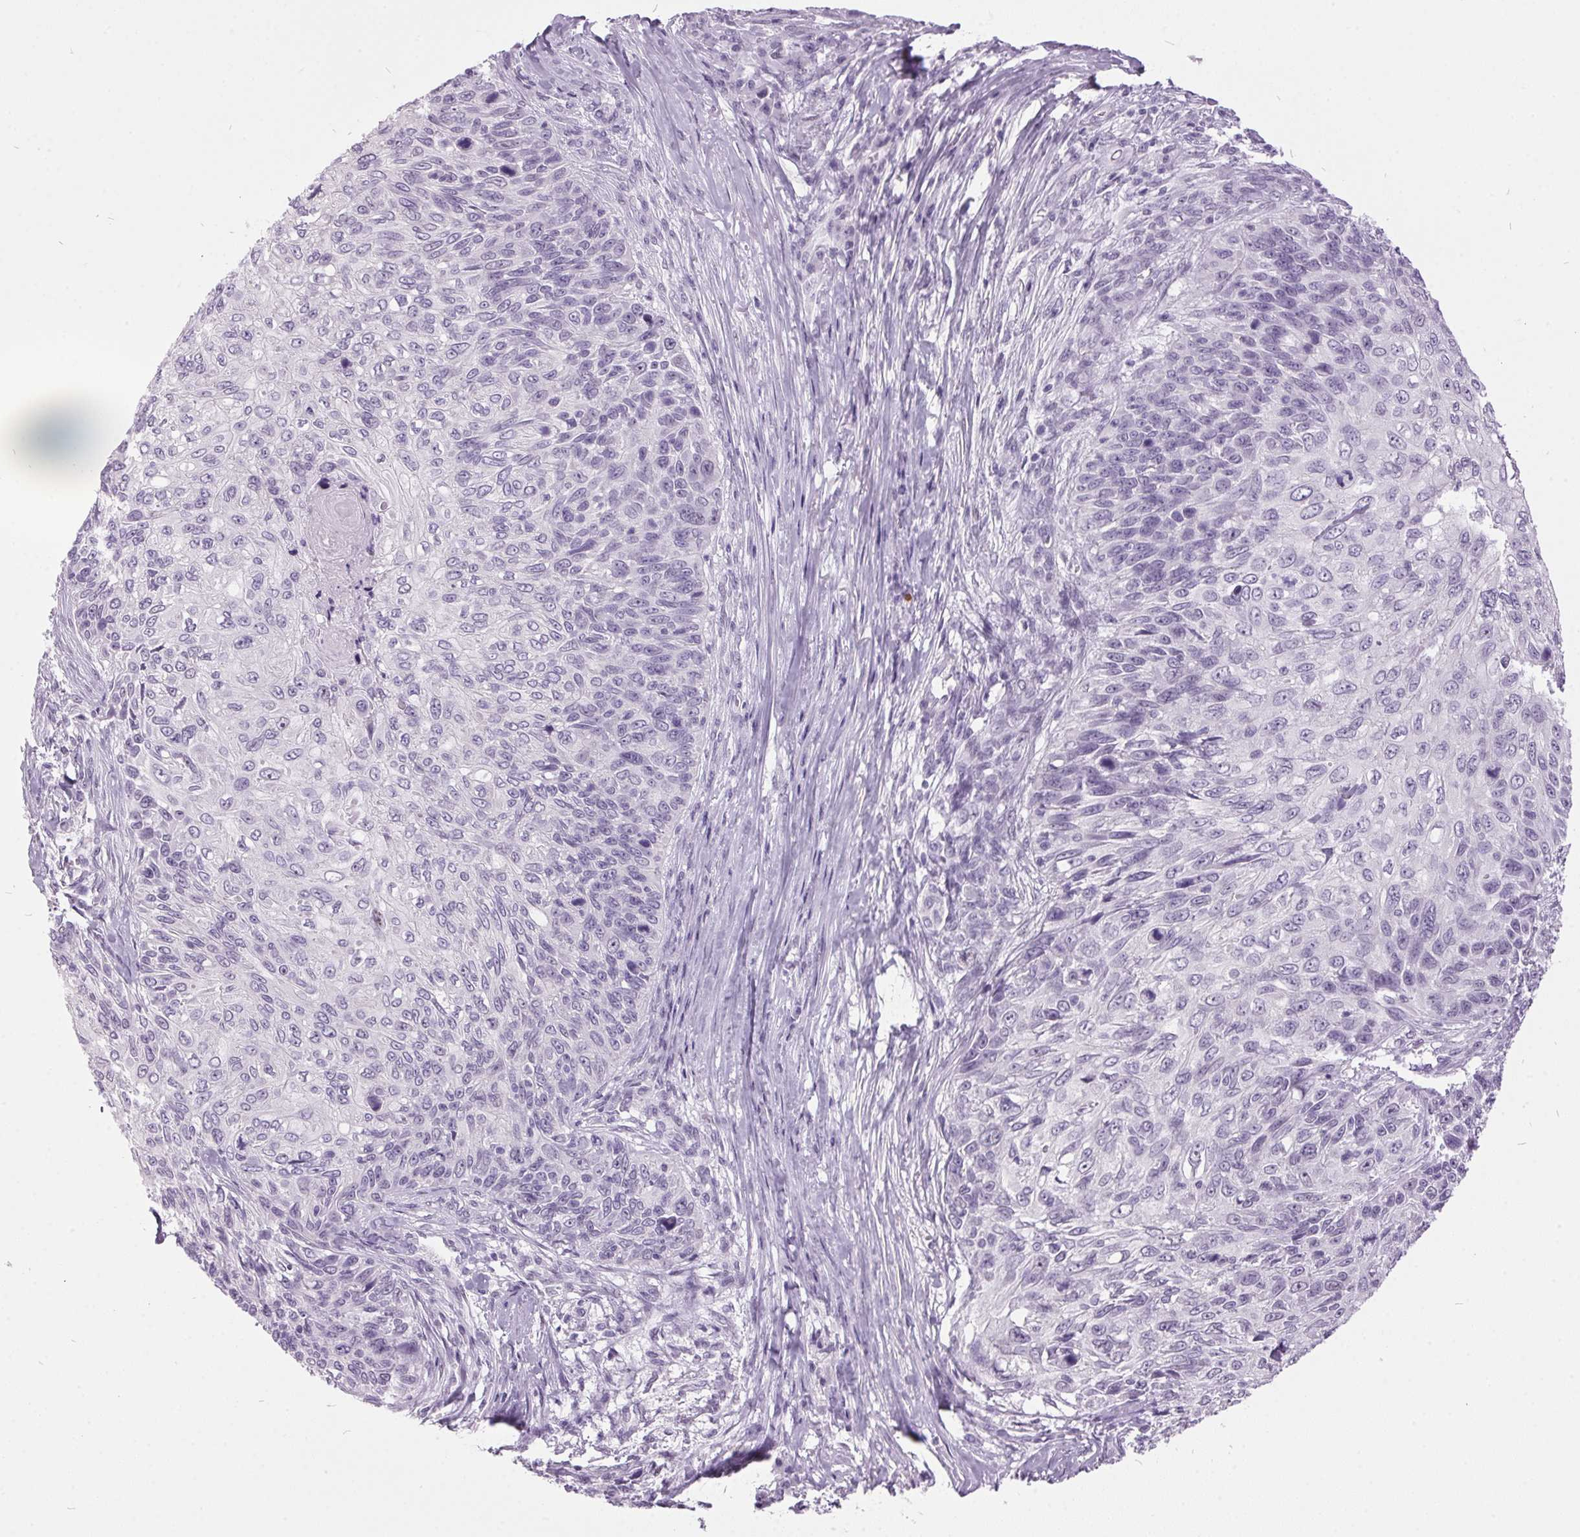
{"staining": {"intensity": "negative", "quantity": "none", "location": "none"}, "tissue": "skin cancer", "cell_type": "Tumor cells", "image_type": "cancer", "snomed": [{"axis": "morphology", "description": "Squamous cell carcinoma, NOS"}, {"axis": "topography", "description": "Skin"}], "caption": "Squamous cell carcinoma (skin) was stained to show a protein in brown. There is no significant positivity in tumor cells.", "gene": "ODAD2", "patient": {"sex": "male", "age": 92}}